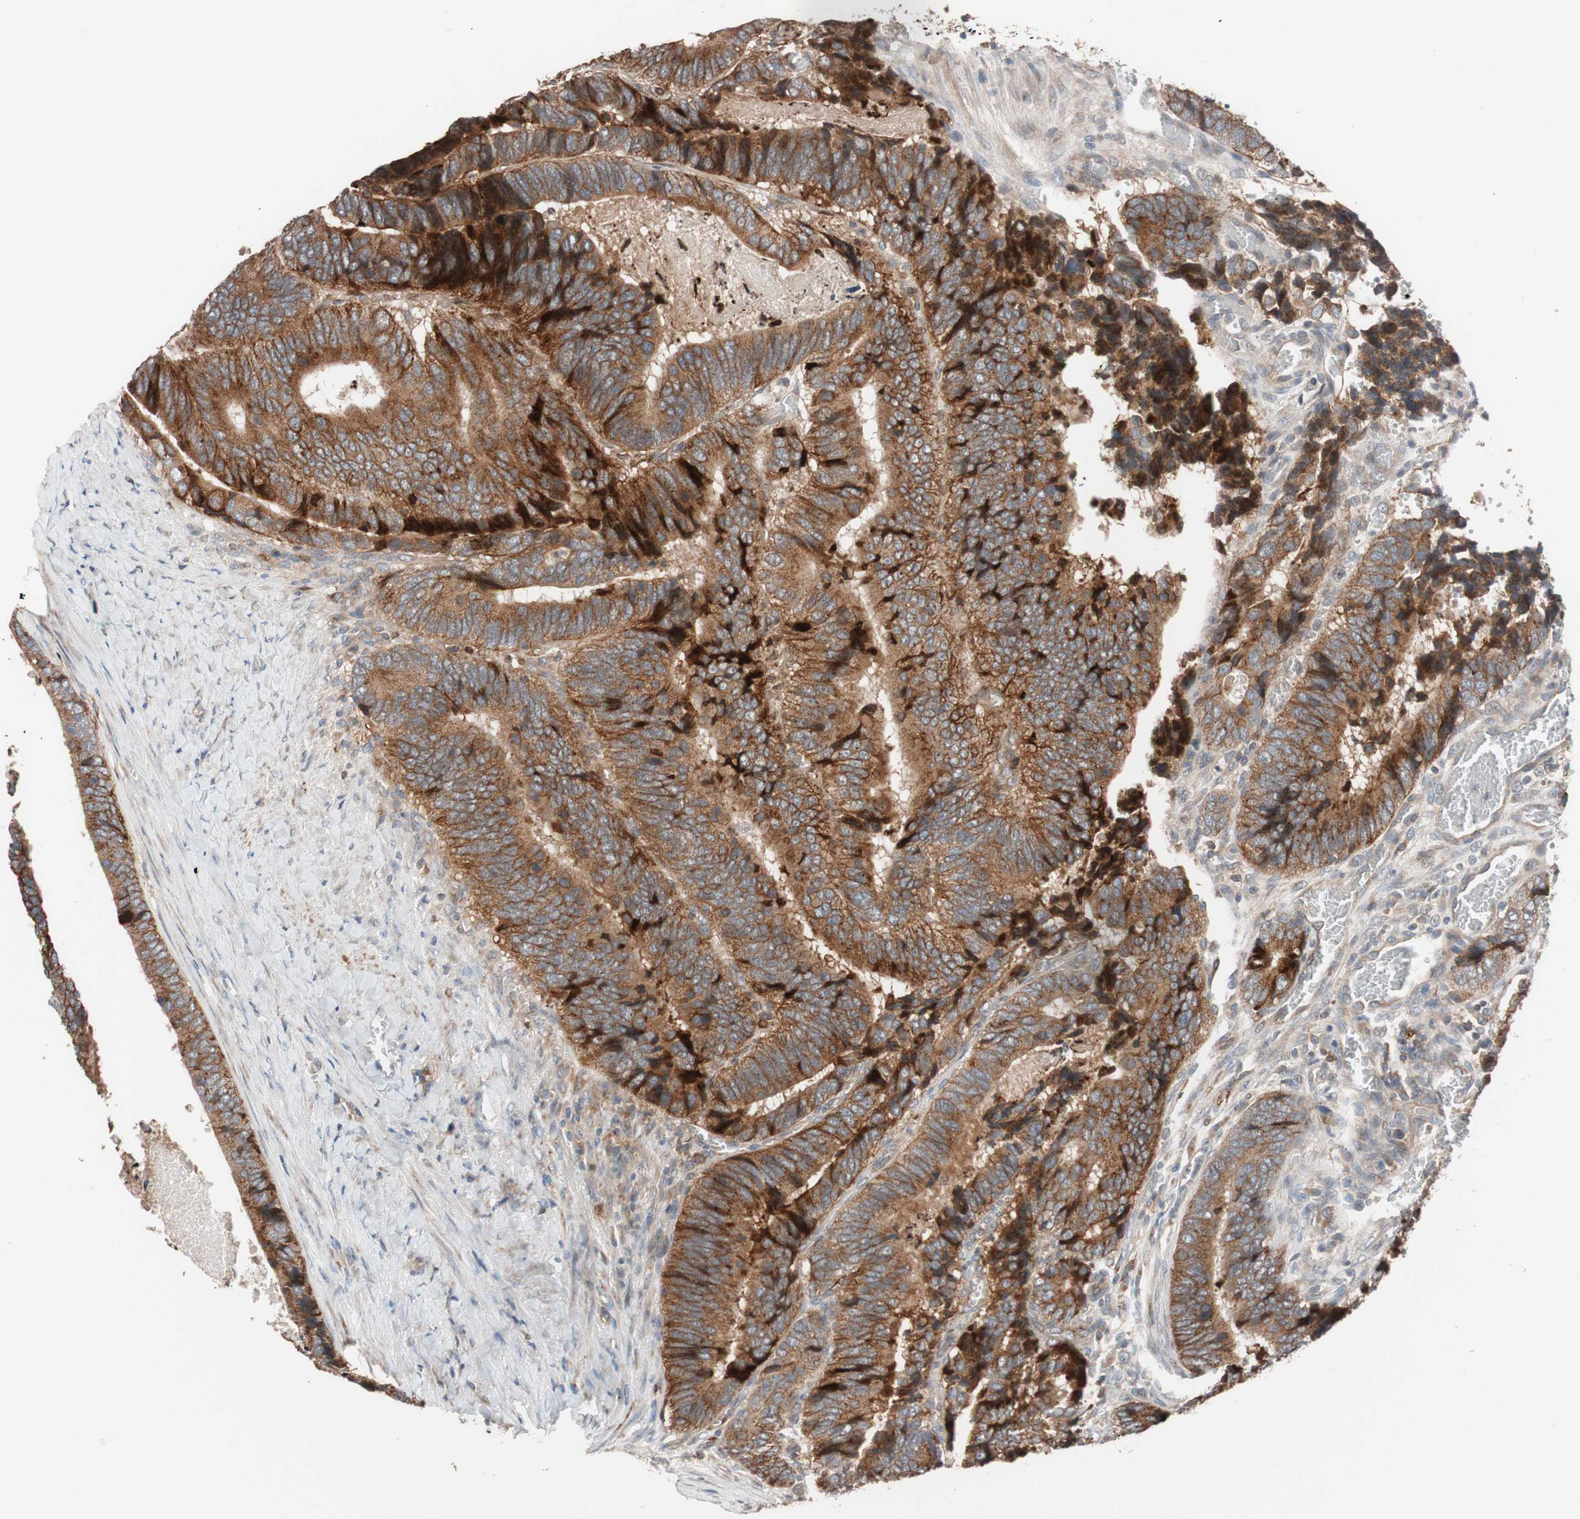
{"staining": {"intensity": "strong", "quantity": ">75%", "location": "cytoplasmic/membranous"}, "tissue": "colorectal cancer", "cell_type": "Tumor cells", "image_type": "cancer", "snomed": [{"axis": "morphology", "description": "Adenocarcinoma, NOS"}, {"axis": "topography", "description": "Colon"}], "caption": "Human colorectal adenocarcinoma stained for a protein (brown) displays strong cytoplasmic/membranous positive expression in approximately >75% of tumor cells.", "gene": "SDC4", "patient": {"sex": "male", "age": 72}}